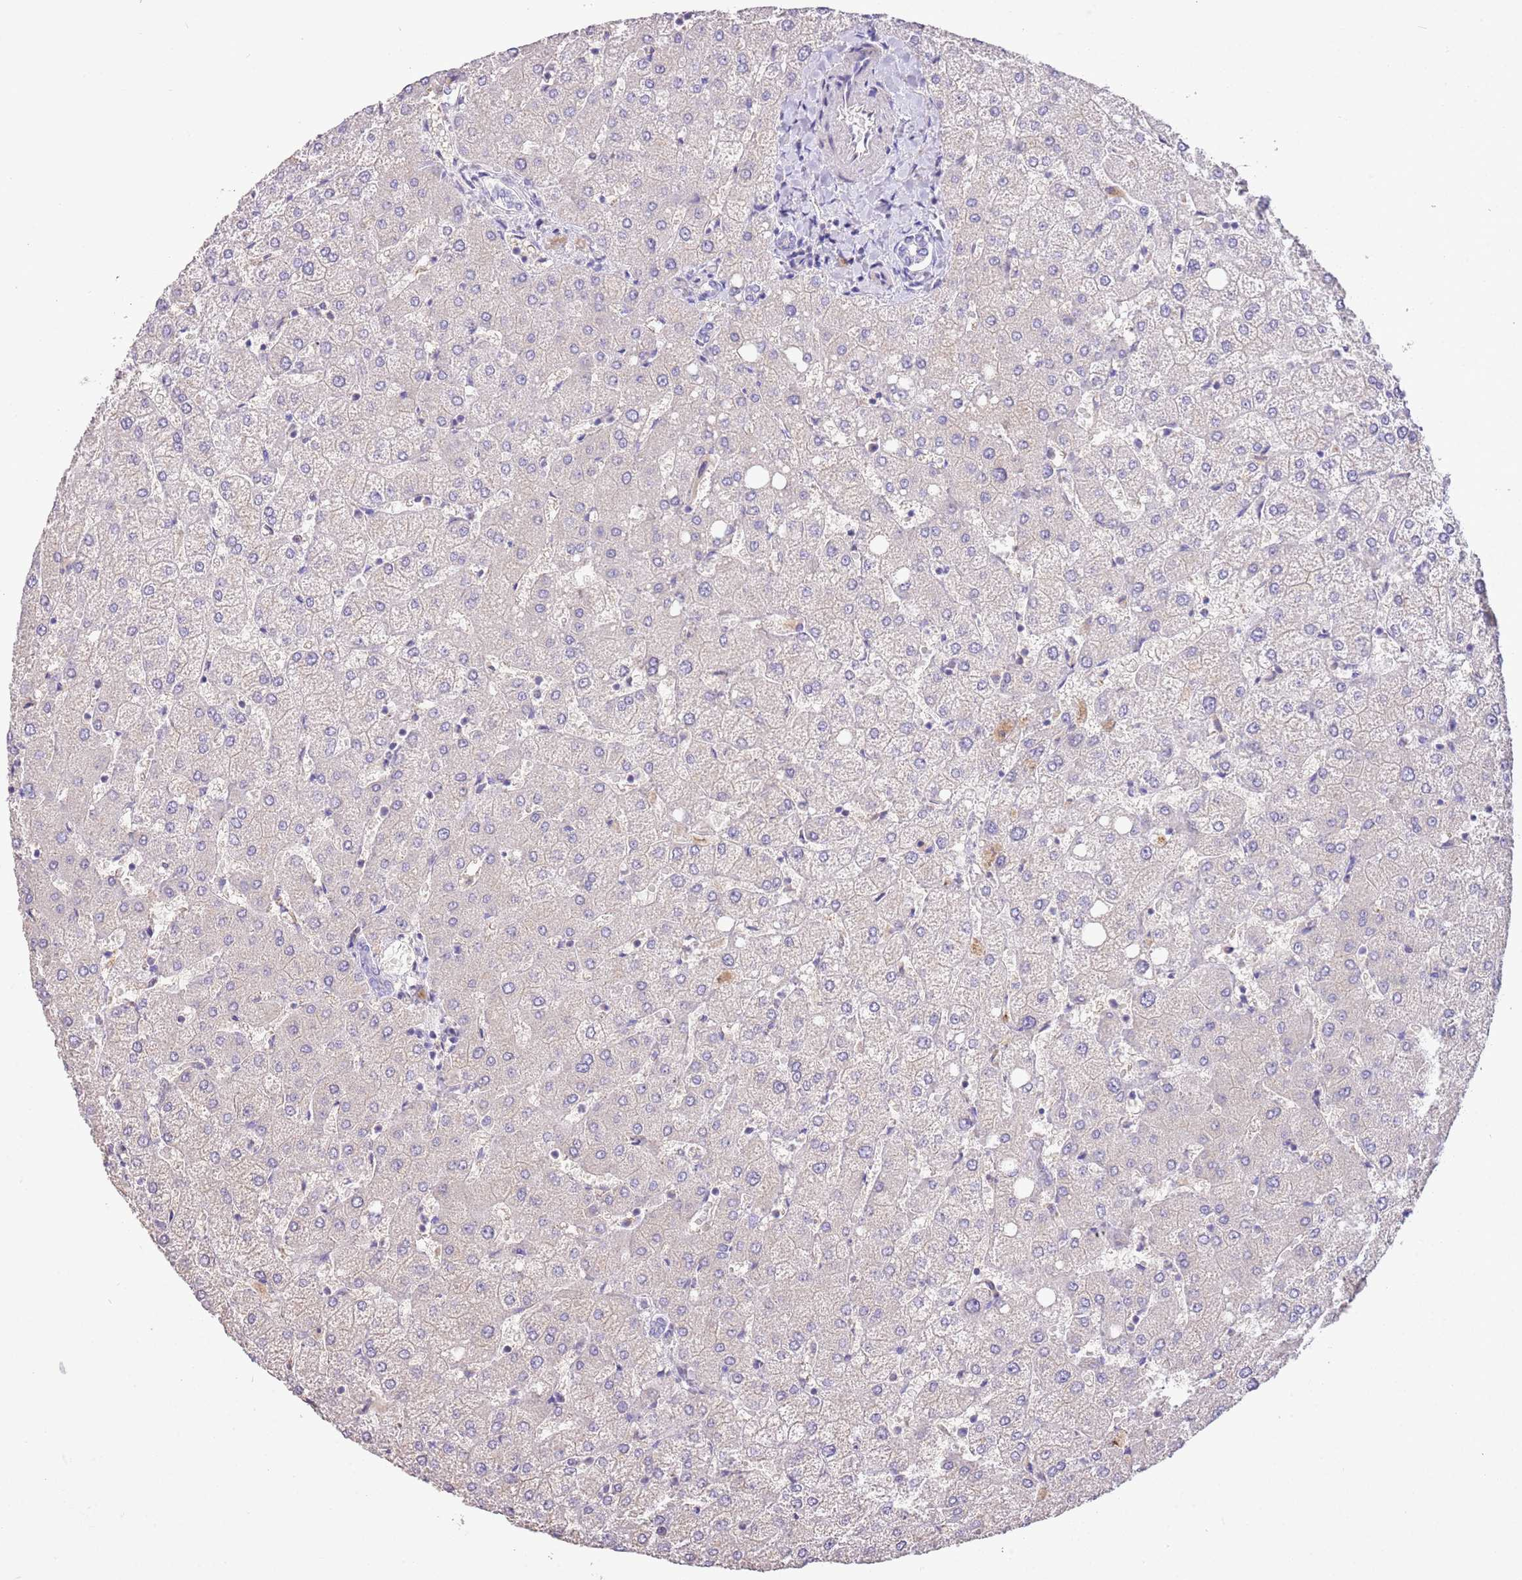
{"staining": {"intensity": "negative", "quantity": "none", "location": "none"}, "tissue": "liver", "cell_type": "Cholangiocytes", "image_type": "normal", "snomed": [{"axis": "morphology", "description": "Normal tissue, NOS"}, {"axis": "topography", "description": "Liver"}], "caption": "IHC micrograph of benign human liver stained for a protein (brown), which reveals no expression in cholangiocytes. (Stains: DAB (3,3'-diaminobenzidine) immunohistochemistry with hematoxylin counter stain, Microscopy: brightfield microscopy at high magnification).", "gene": "SFTPA1", "patient": {"sex": "female", "age": 54}}